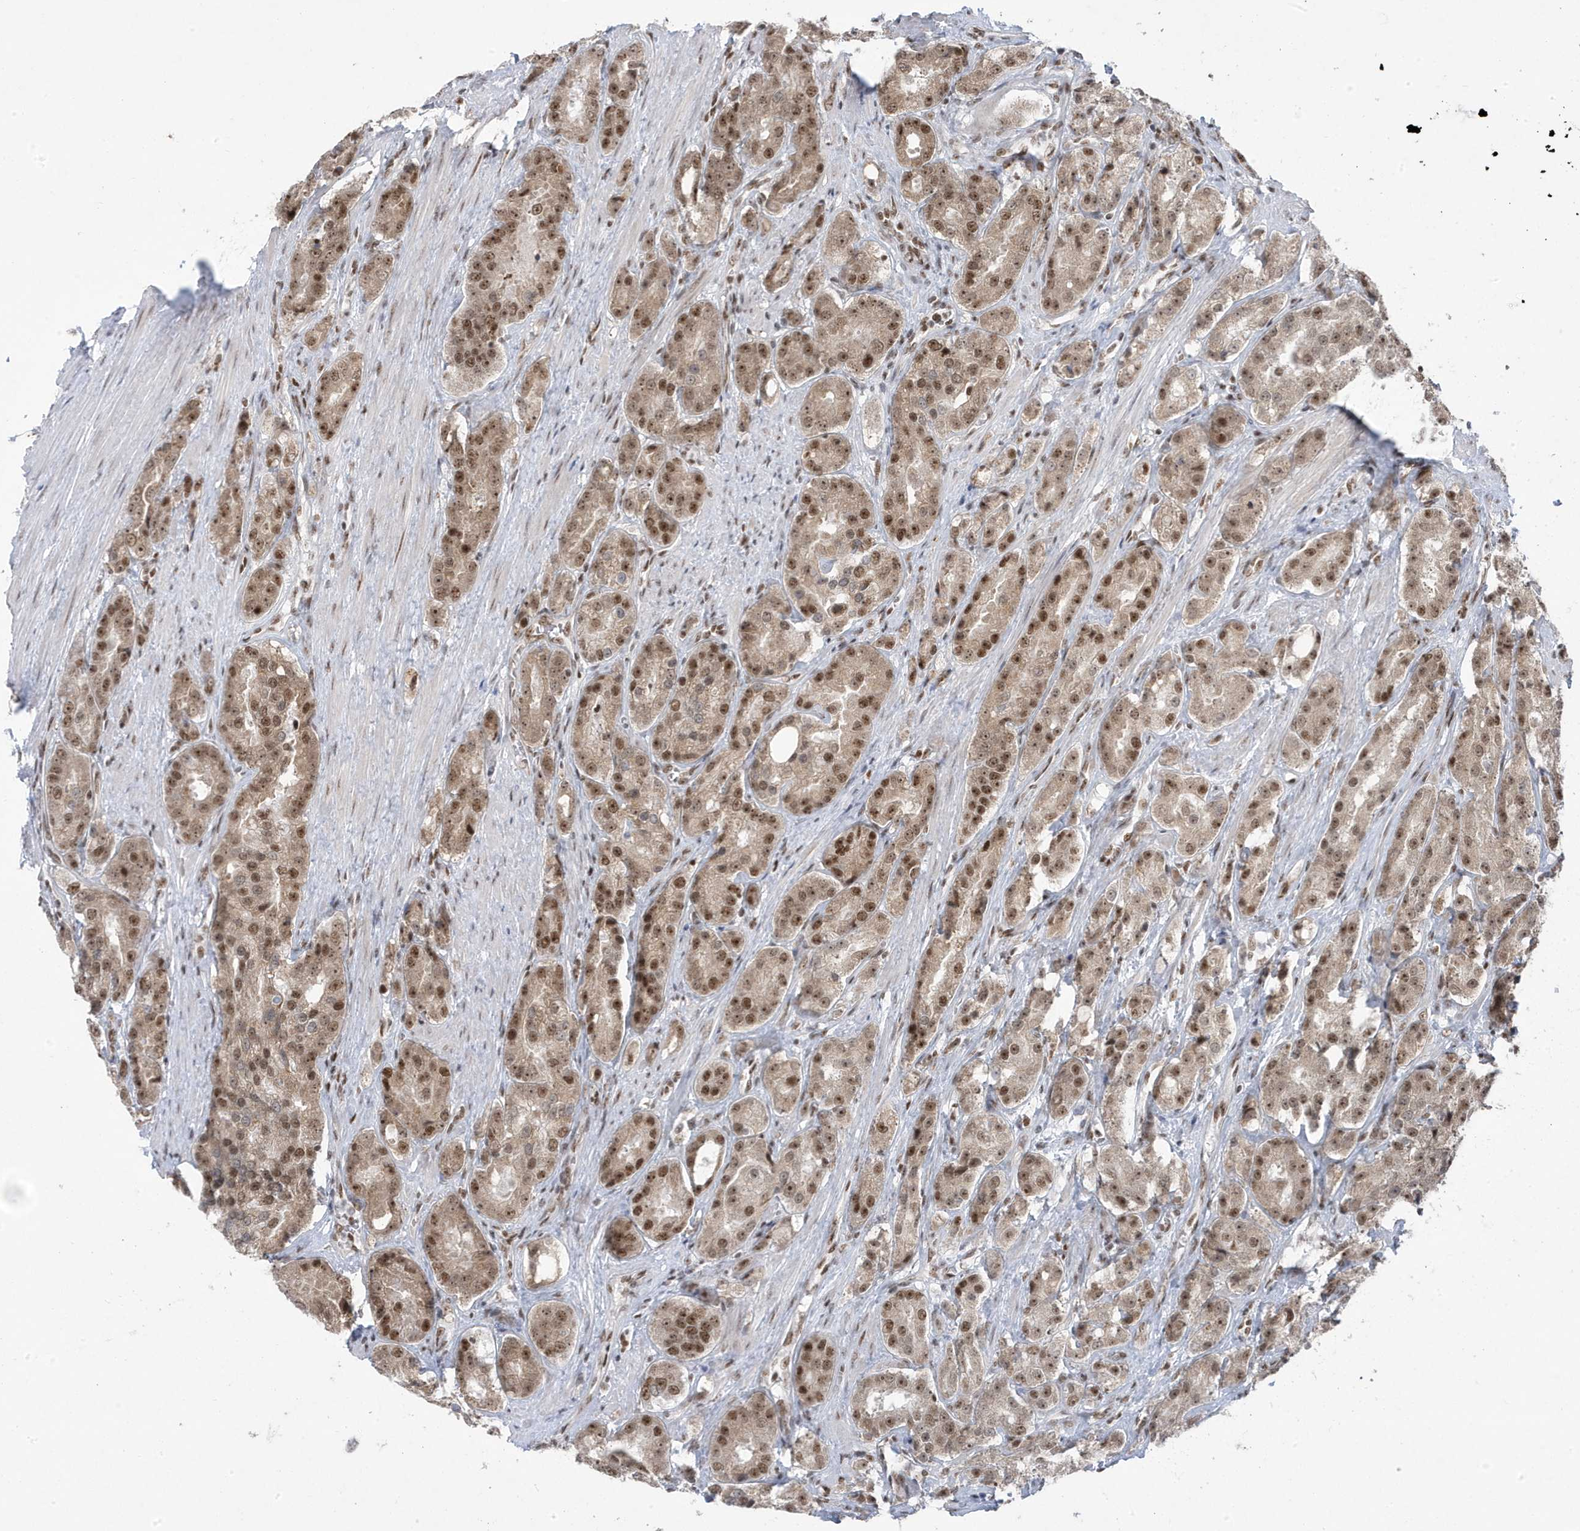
{"staining": {"intensity": "moderate", "quantity": ">75%", "location": "nuclear"}, "tissue": "prostate cancer", "cell_type": "Tumor cells", "image_type": "cancer", "snomed": [{"axis": "morphology", "description": "Adenocarcinoma, High grade"}, {"axis": "topography", "description": "Prostate"}], "caption": "Immunohistochemical staining of human high-grade adenocarcinoma (prostate) shows medium levels of moderate nuclear staining in about >75% of tumor cells.", "gene": "MTREX", "patient": {"sex": "male", "age": 60}}